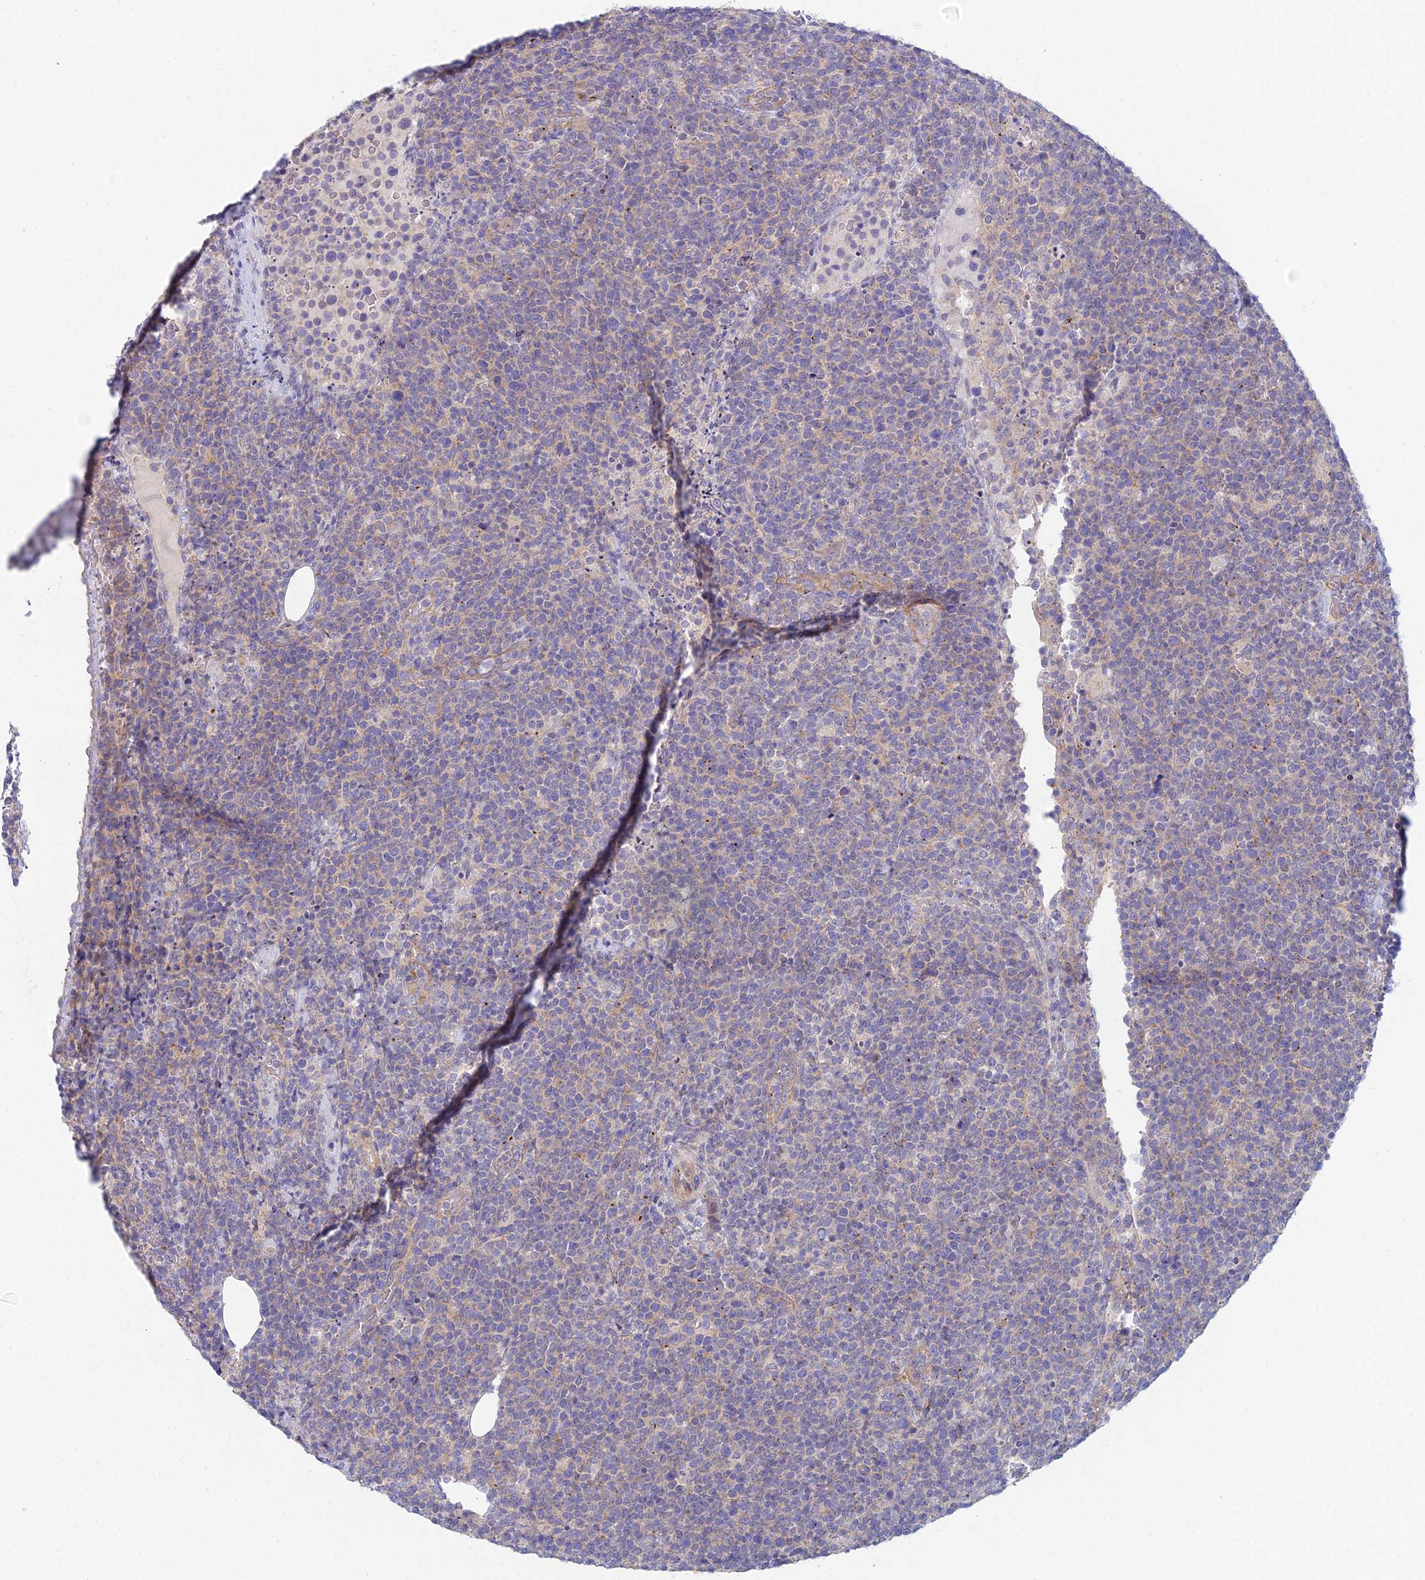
{"staining": {"intensity": "negative", "quantity": "none", "location": "none"}, "tissue": "lymphoma", "cell_type": "Tumor cells", "image_type": "cancer", "snomed": [{"axis": "morphology", "description": "Malignant lymphoma, non-Hodgkin's type, High grade"}, {"axis": "topography", "description": "Lymph node"}], "caption": "IHC micrograph of neoplastic tissue: malignant lymphoma, non-Hodgkin's type (high-grade) stained with DAB (3,3'-diaminobenzidine) demonstrates no significant protein positivity in tumor cells.", "gene": "ZNF564", "patient": {"sex": "male", "age": 61}}